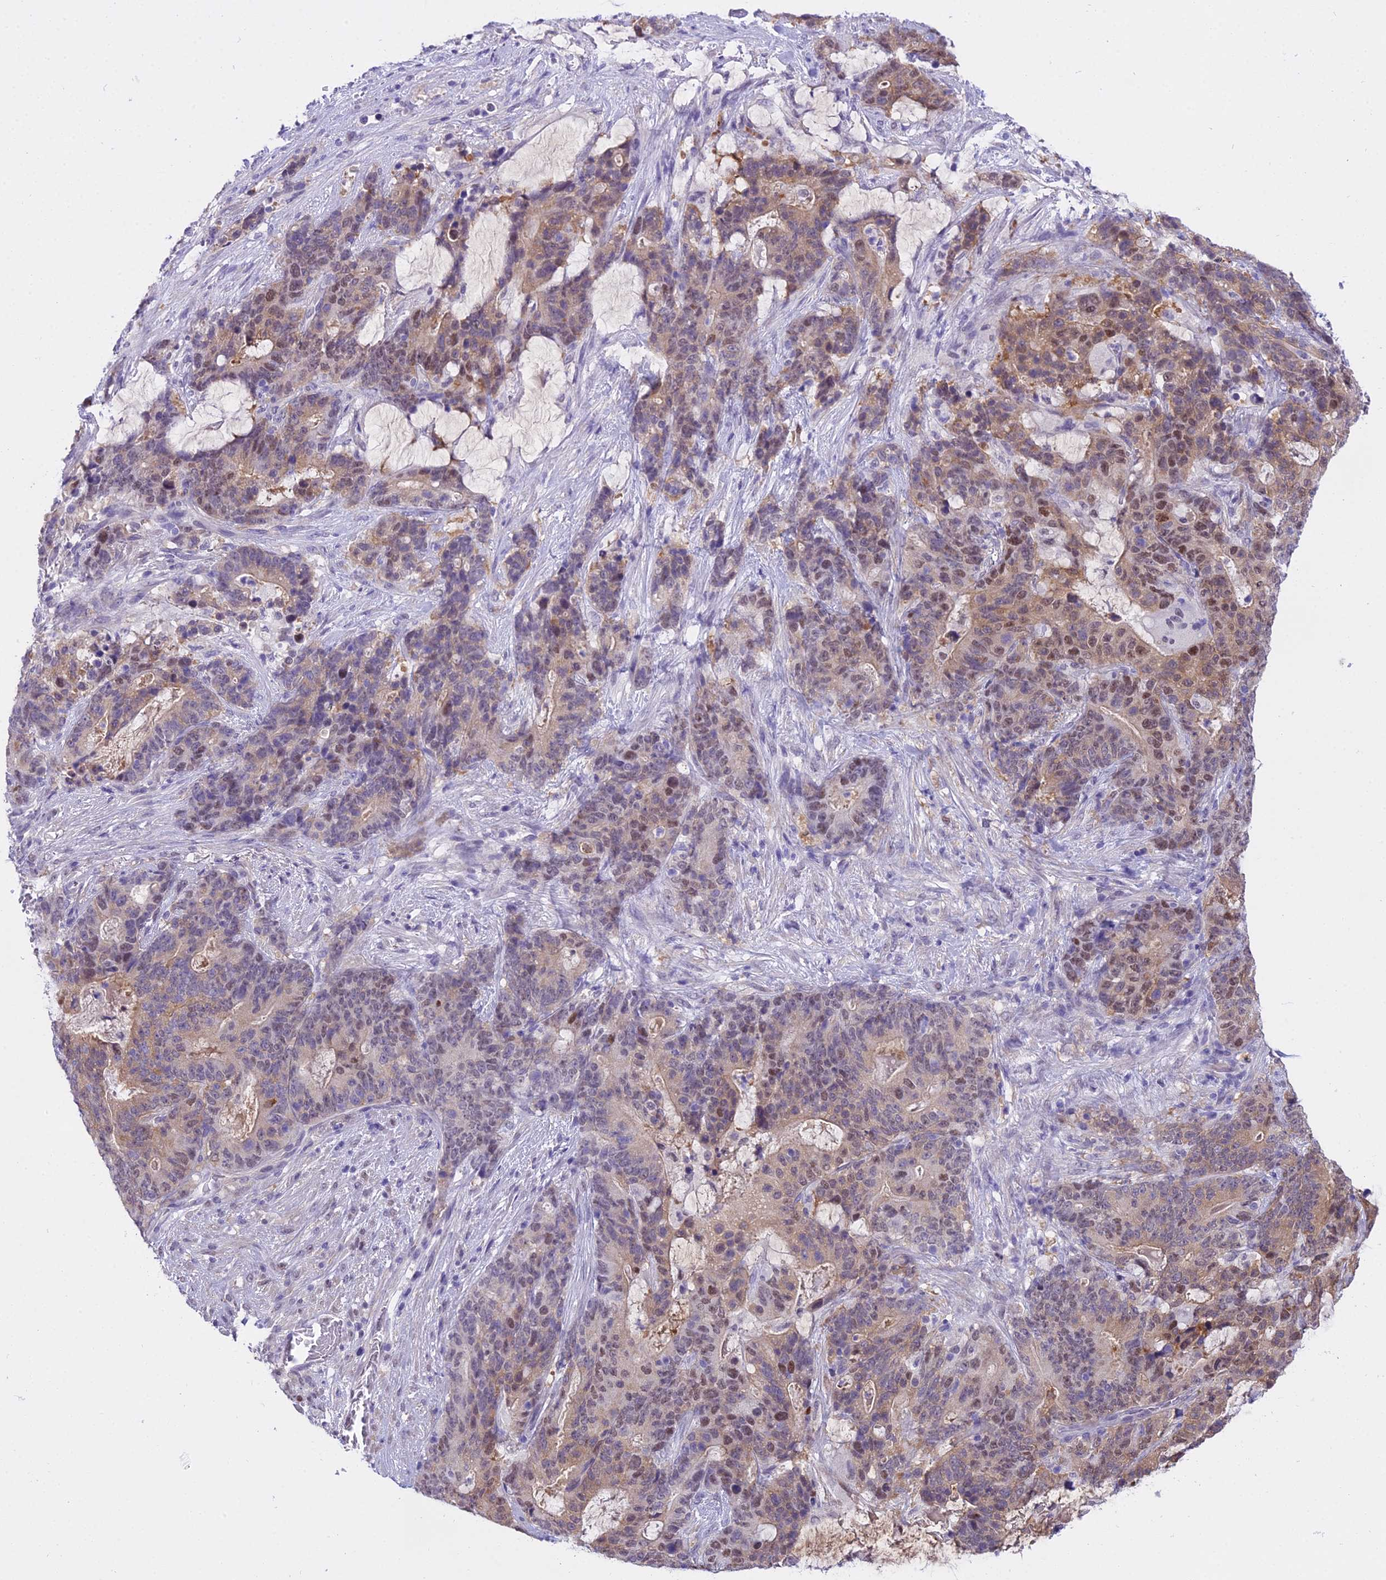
{"staining": {"intensity": "moderate", "quantity": "25%-75%", "location": "cytoplasmic/membranous,nuclear"}, "tissue": "stomach cancer", "cell_type": "Tumor cells", "image_type": "cancer", "snomed": [{"axis": "morphology", "description": "Normal tissue, NOS"}, {"axis": "morphology", "description": "Adenocarcinoma, NOS"}, {"axis": "topography", "description": "Stomach"}], "caption": "Tumor cells reveal medium levels of moderate cytoplasmic/membranous and nuclear expression in about 25%-75% of cells in human stomach adenocarcinoma.", "gene": "MAT2A", "patient": {"sex": "female", "age": 64}}